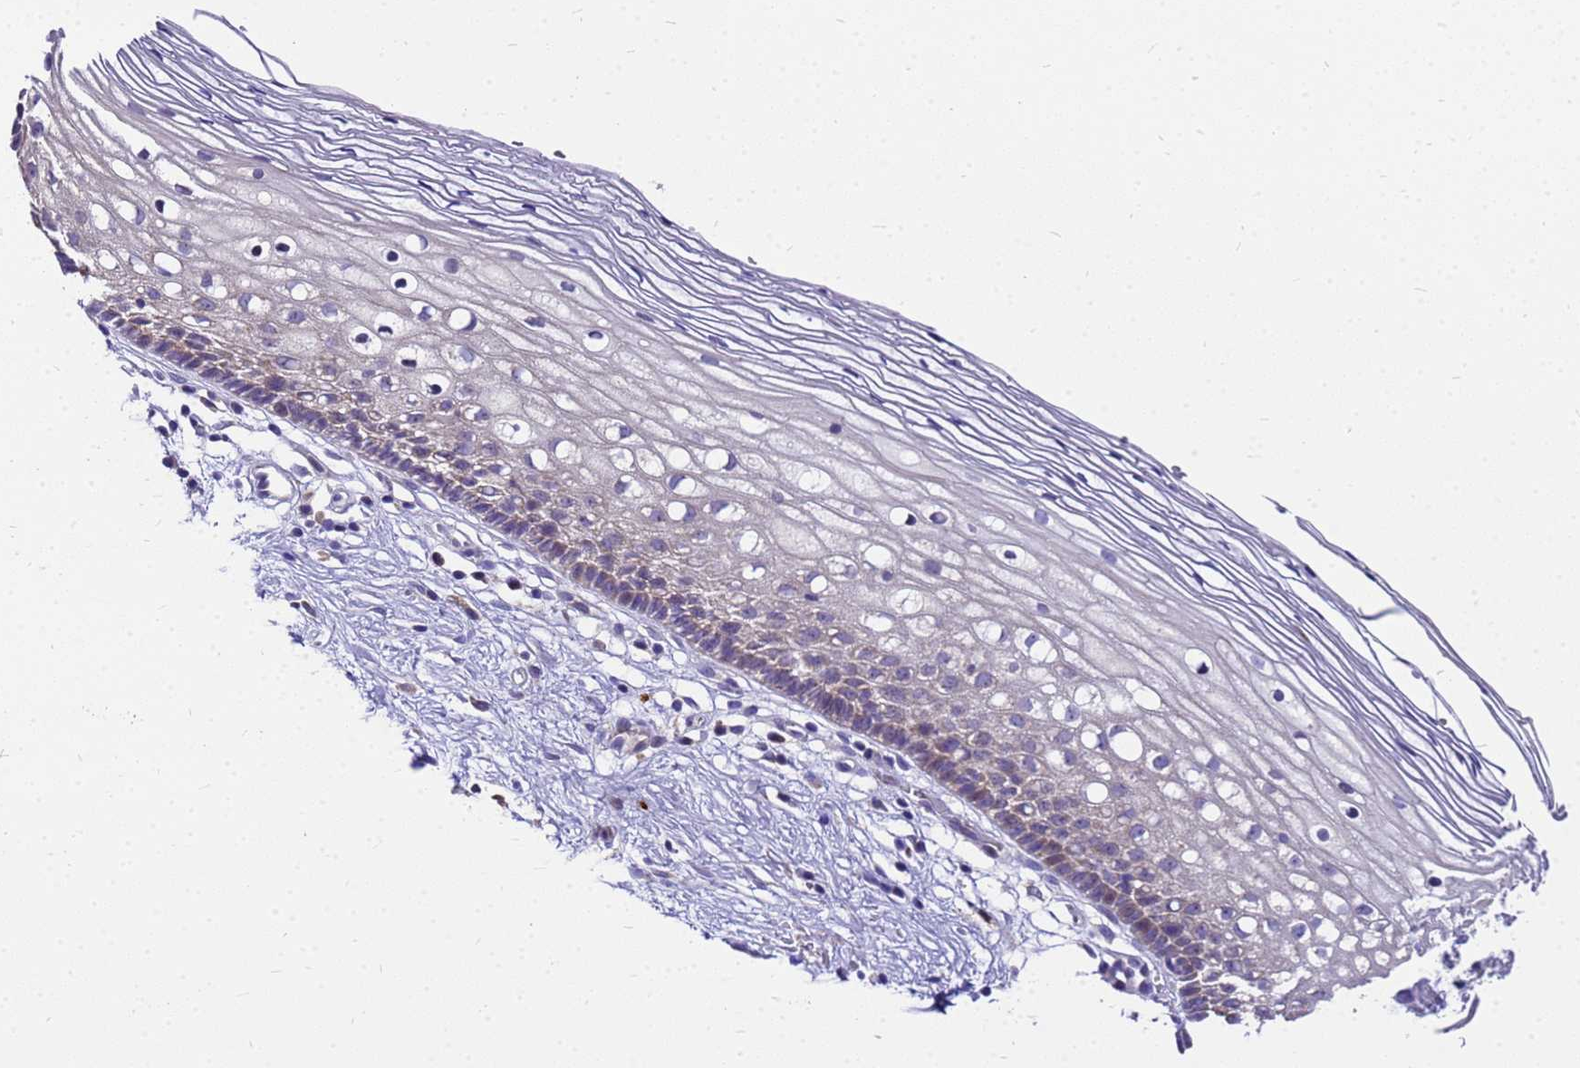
{"staining": {"intensity": "negative", "quantity": "none", "location": "none"}, "tissue": "cervix", "cell_type": "Glandular cells", "image_type": "normal", "snomed": [{"axis": "morphology", "description": "Normal tissue, NOS"}, {"axis": "topography", "description": "Cervix"}], "caption": "Immunohistochemical staining of benign cervix exhibits no significant positivity in glandular cells.", "gene": "POP7", "patient": {"sex": "female", "age": 27}}